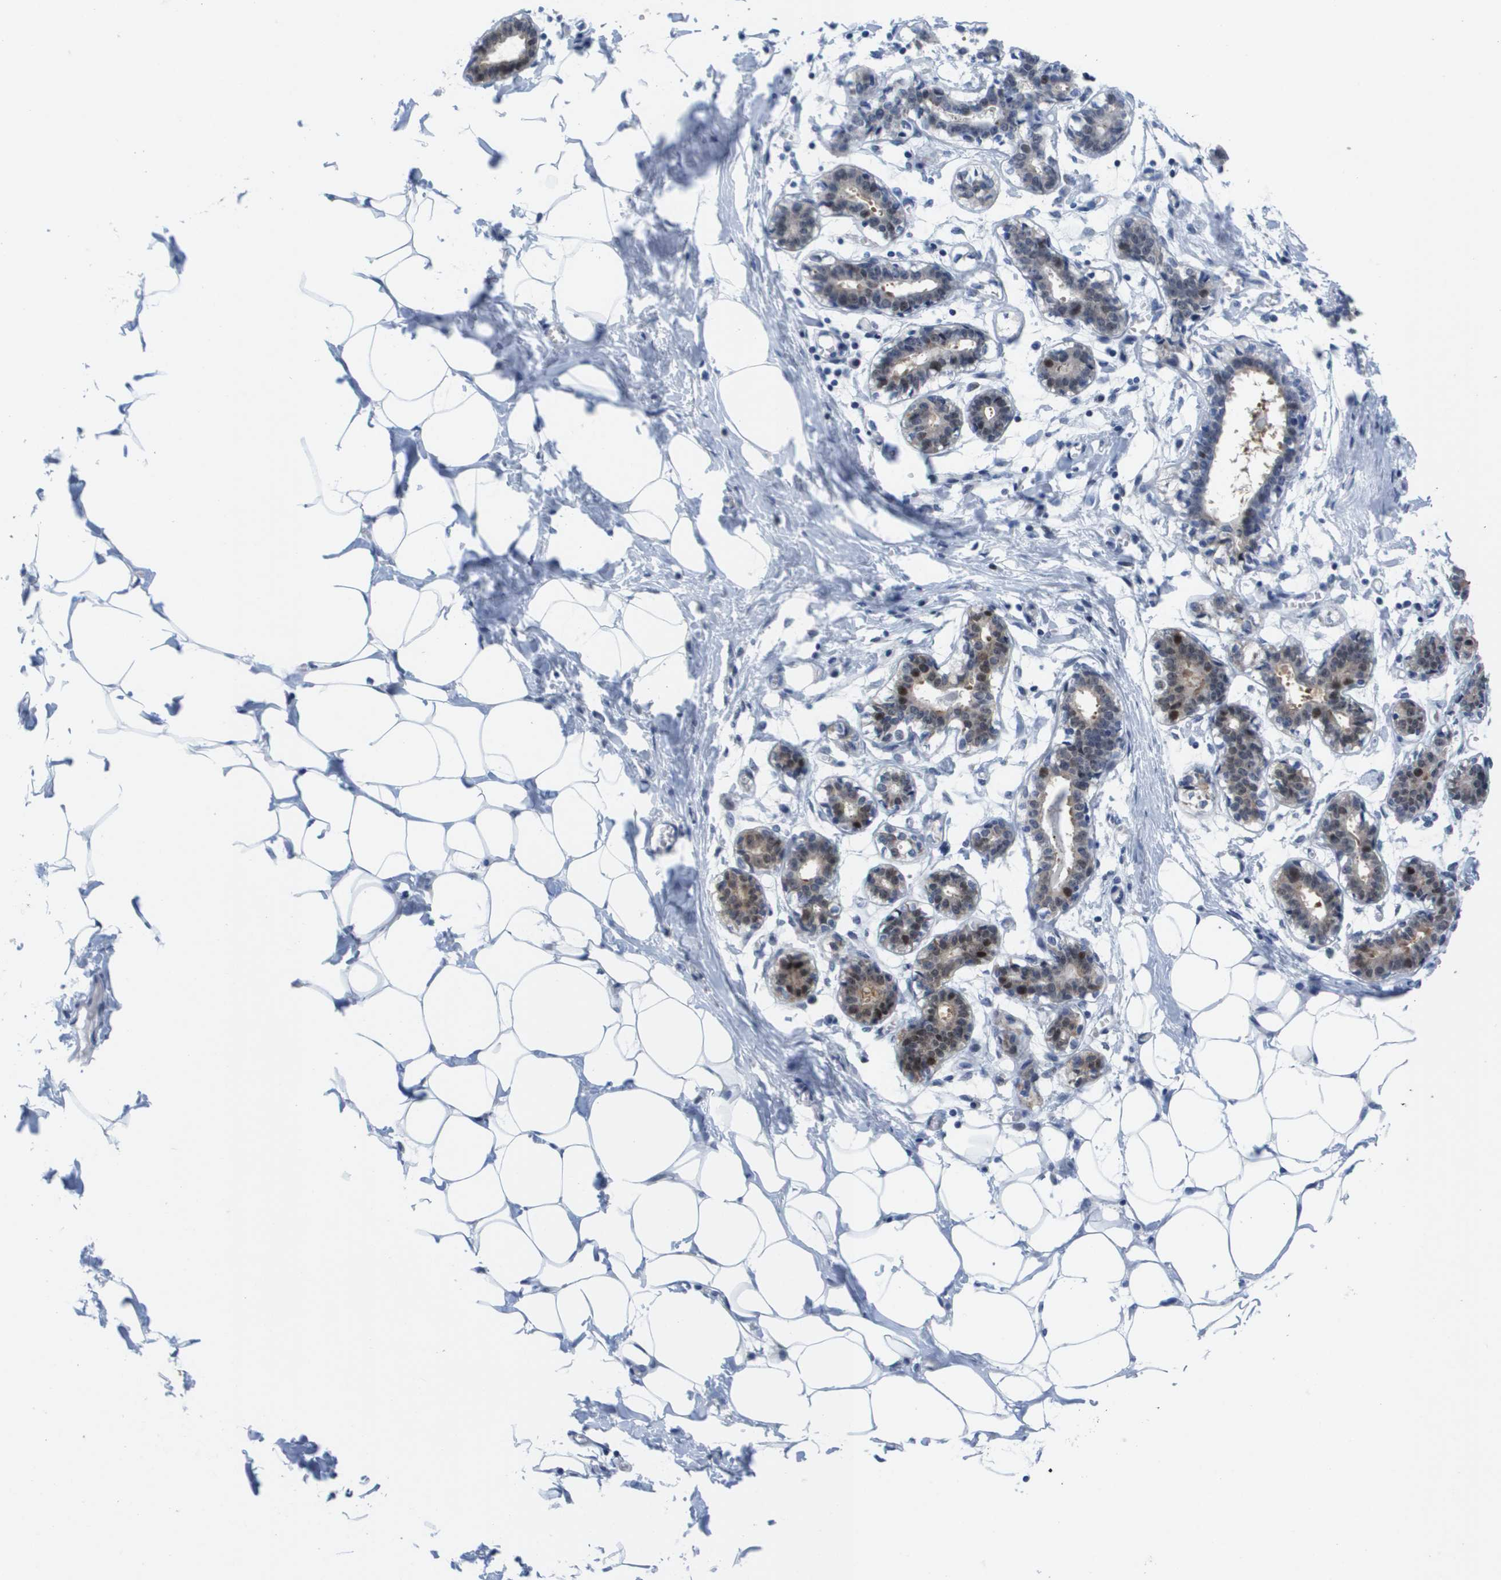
{"staining": {"intensity": "negative", "quantity": "none", "location": "none"}, "tissue": "breast", "cell_type": "Adipocytes", "image_type": "normal", "snomed": [{"axis": "morphology", "description": "Normal tissue, NOS"}, {"axis": "topography", "description": "Breast"}], "caption": "The immunohistochemistry (IHC) histopathology image has no significant positivity in adipocytes of breast.", "gene": "FKBP4", "patient": {"sex": "female", "age": 27}}